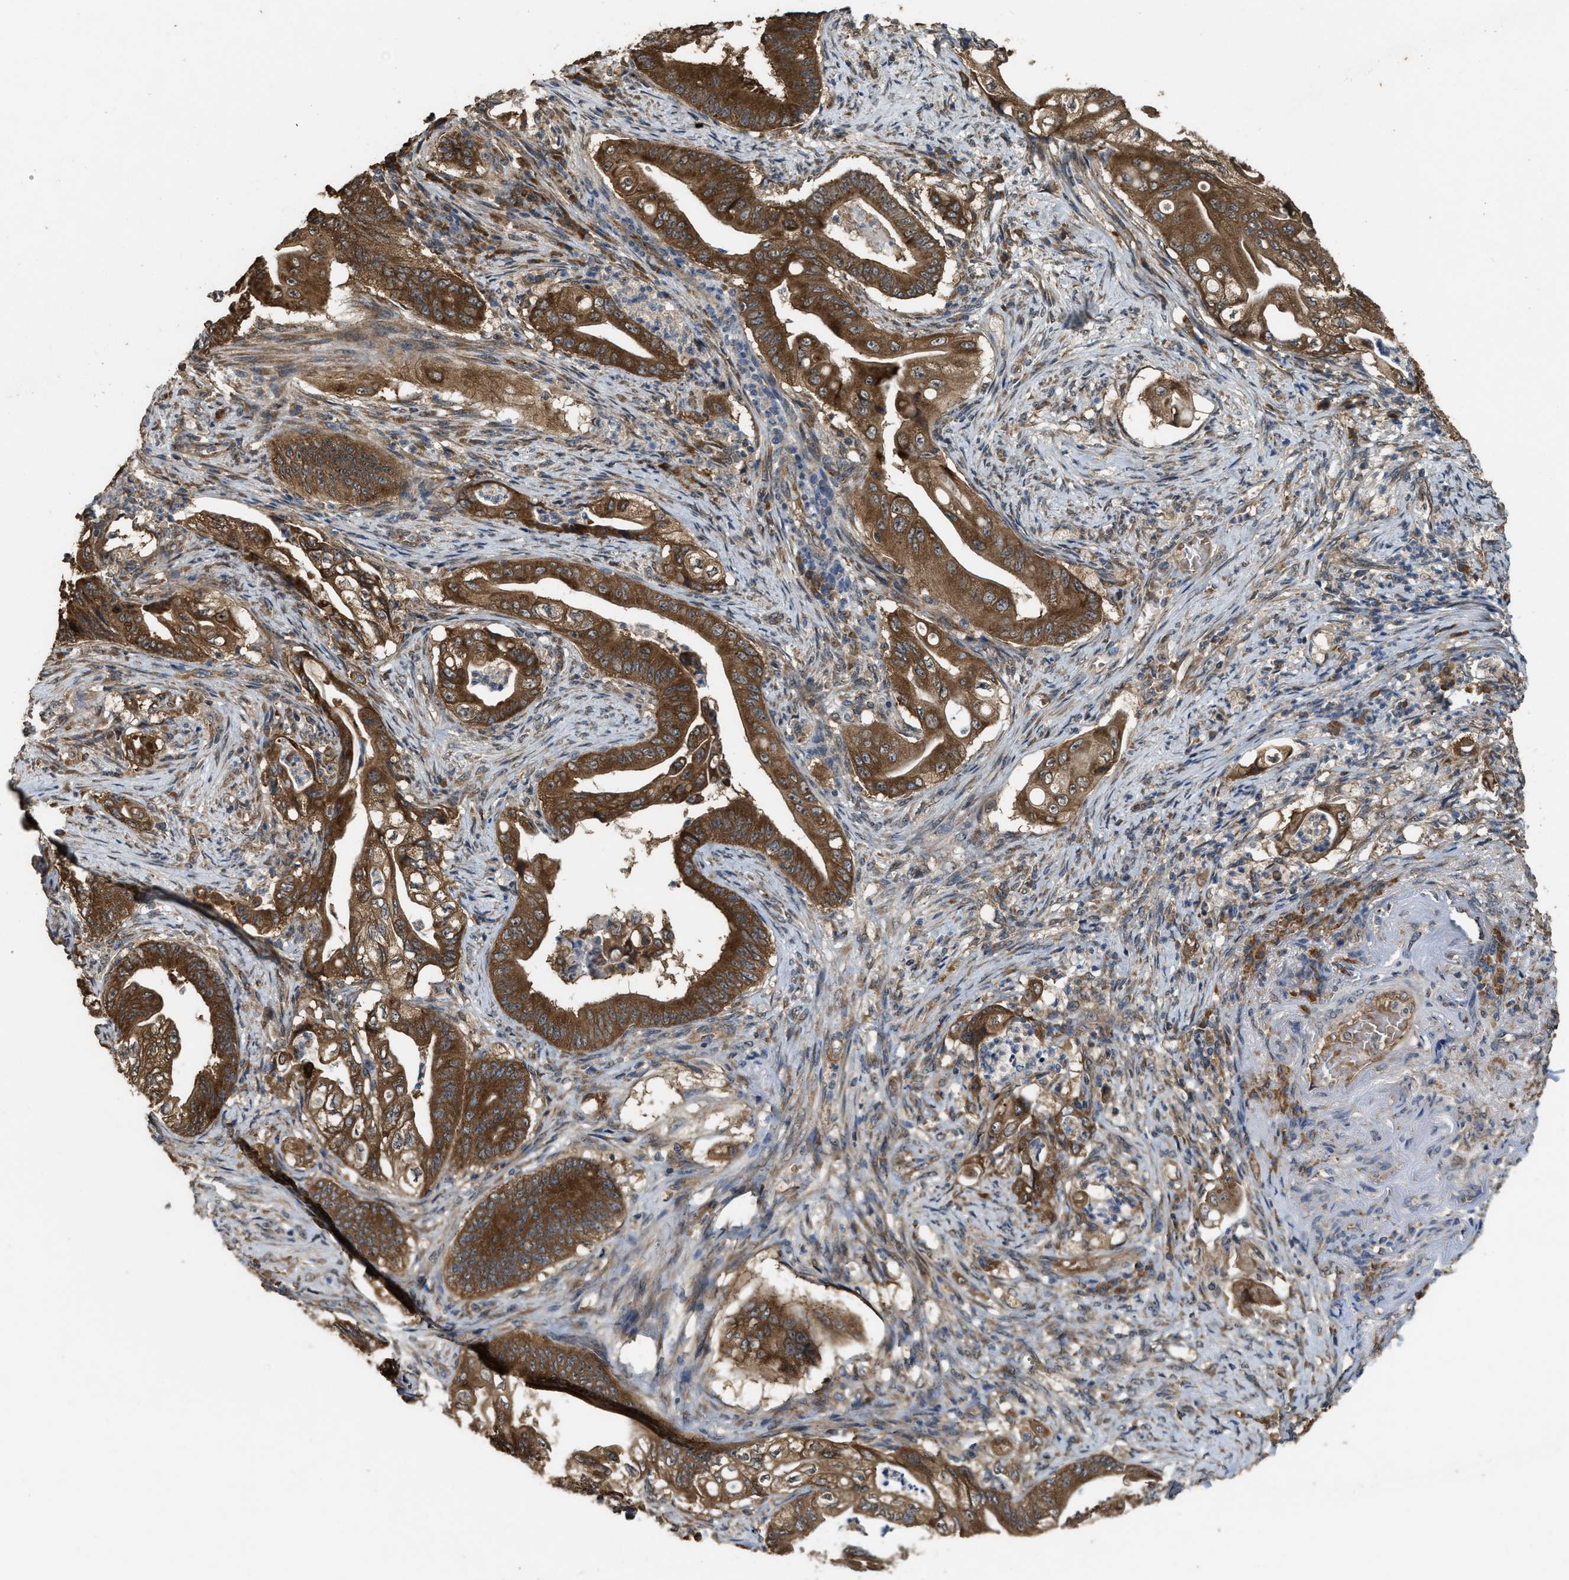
{"staining": {"intensity": "strong", "quantity": ">75%", "location": "cytoplasmic/membranous"}, "tissue": "stomach cancer", "cell_type": "Tumor cells", "image_type": "cancer", "snomed": [{"axis": "morphology", "description": "Adenocarcinoma, NOS"}, {"axis": "topography", "description": "Stomach"}], "caption": "An immunohistochemistry (IHC) image of neoplastic tissue is shown. Protein staining in brown highlights strong cytoplasmic/membranous positivity in stomach cancer within tumor cells.", "gene": "ARHGEF5", "patient": {"sex": "female", "age": 73}}